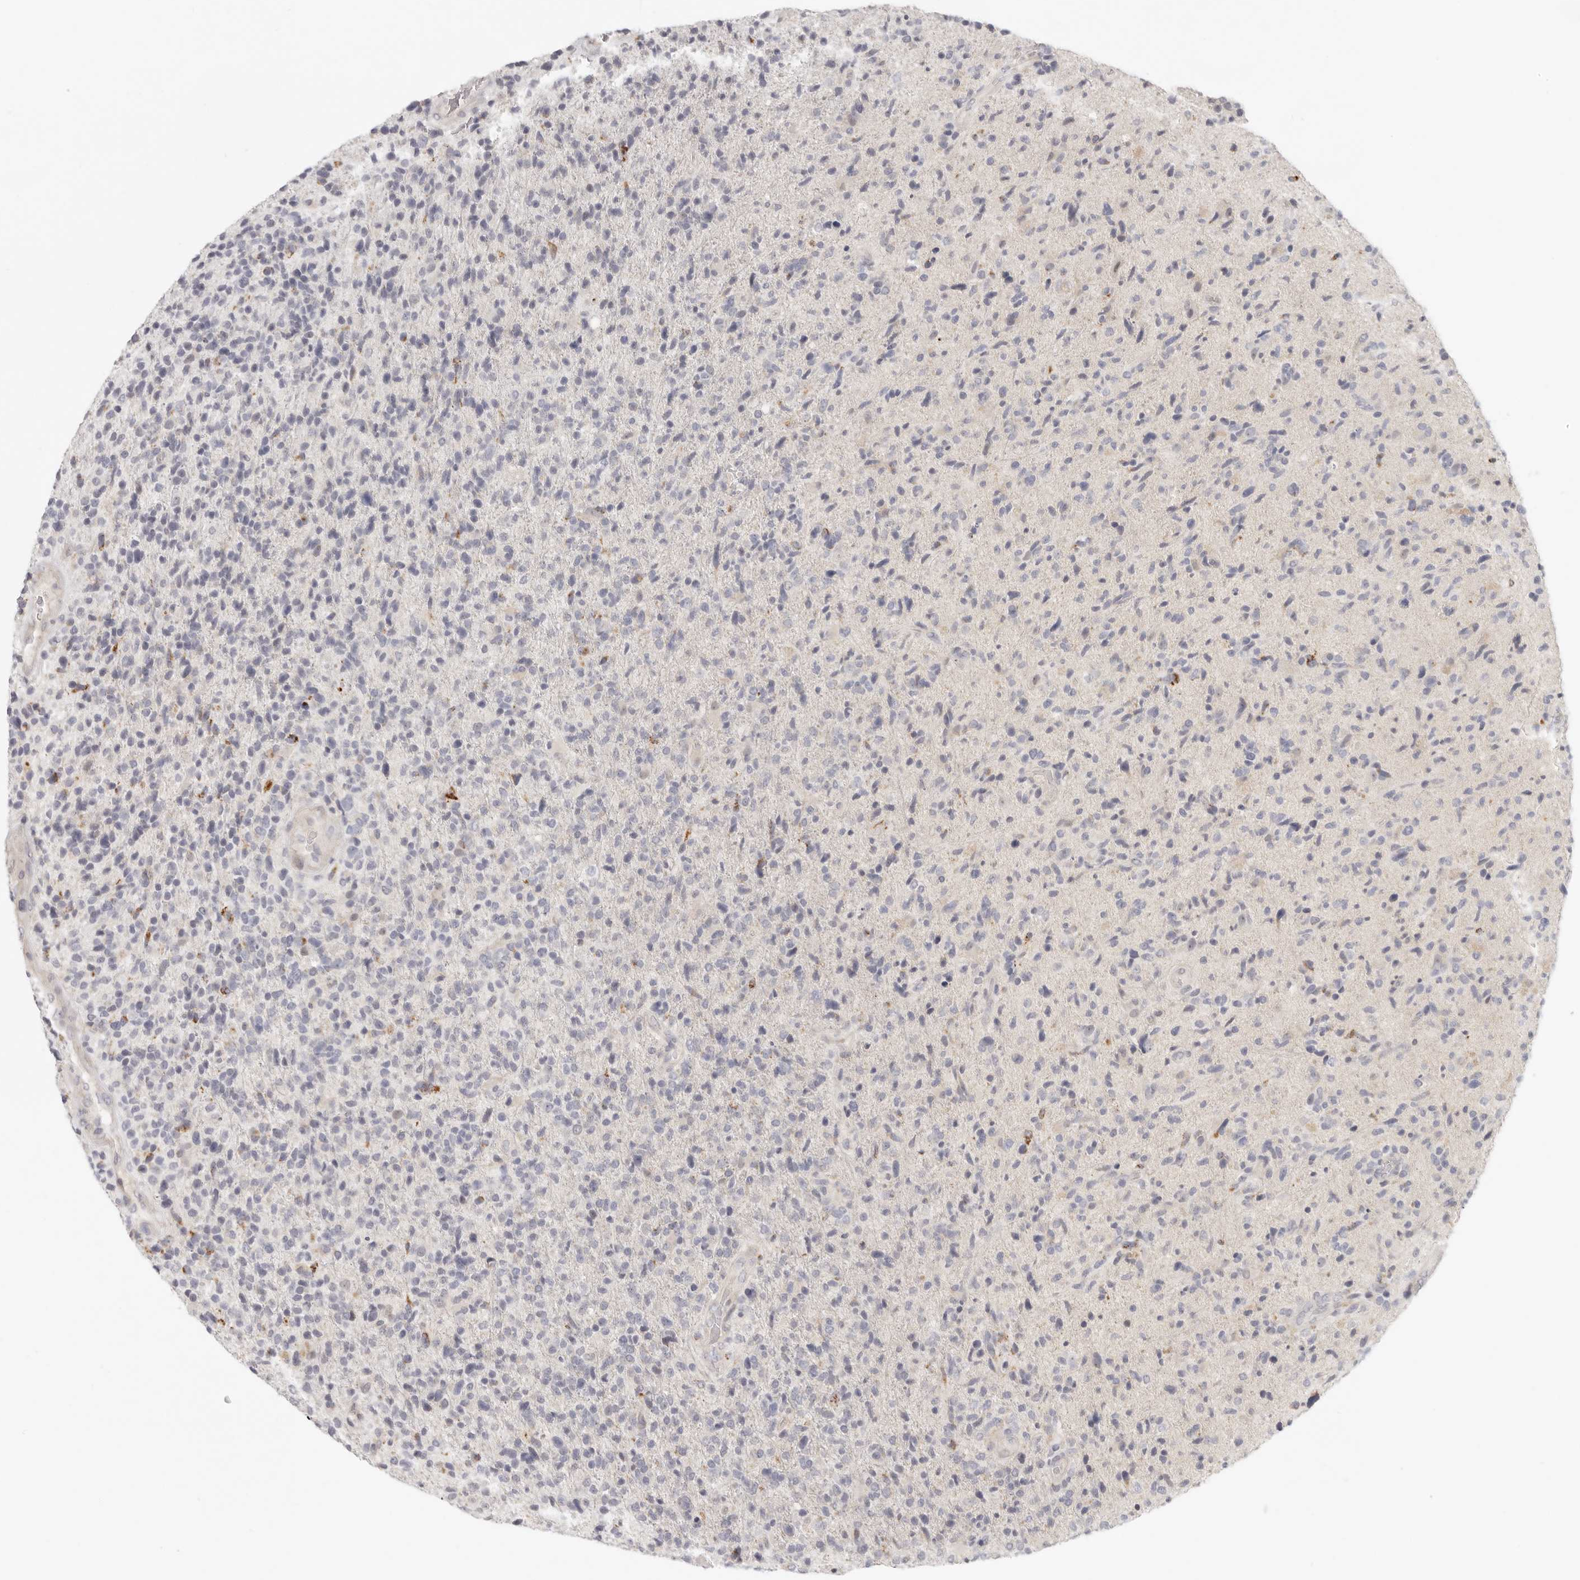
{"staining": {"intensity": "negative", "quantity": "none", "location": "none"}, "tissue": "glioma", "cell_type": "Tumor cells", "image_type": "cancer", "snomed": [{"axis": "morphology", "description": "Glioma, malignant, High grade"}, {"axis": "topography", "description": "Brain"}], "caption": "Glioma stained for a protein using immunohistochemistry reveals no expression tumor cells.", "gene": "AHDC1", "patient": {"sex": "male", "age": 72}}